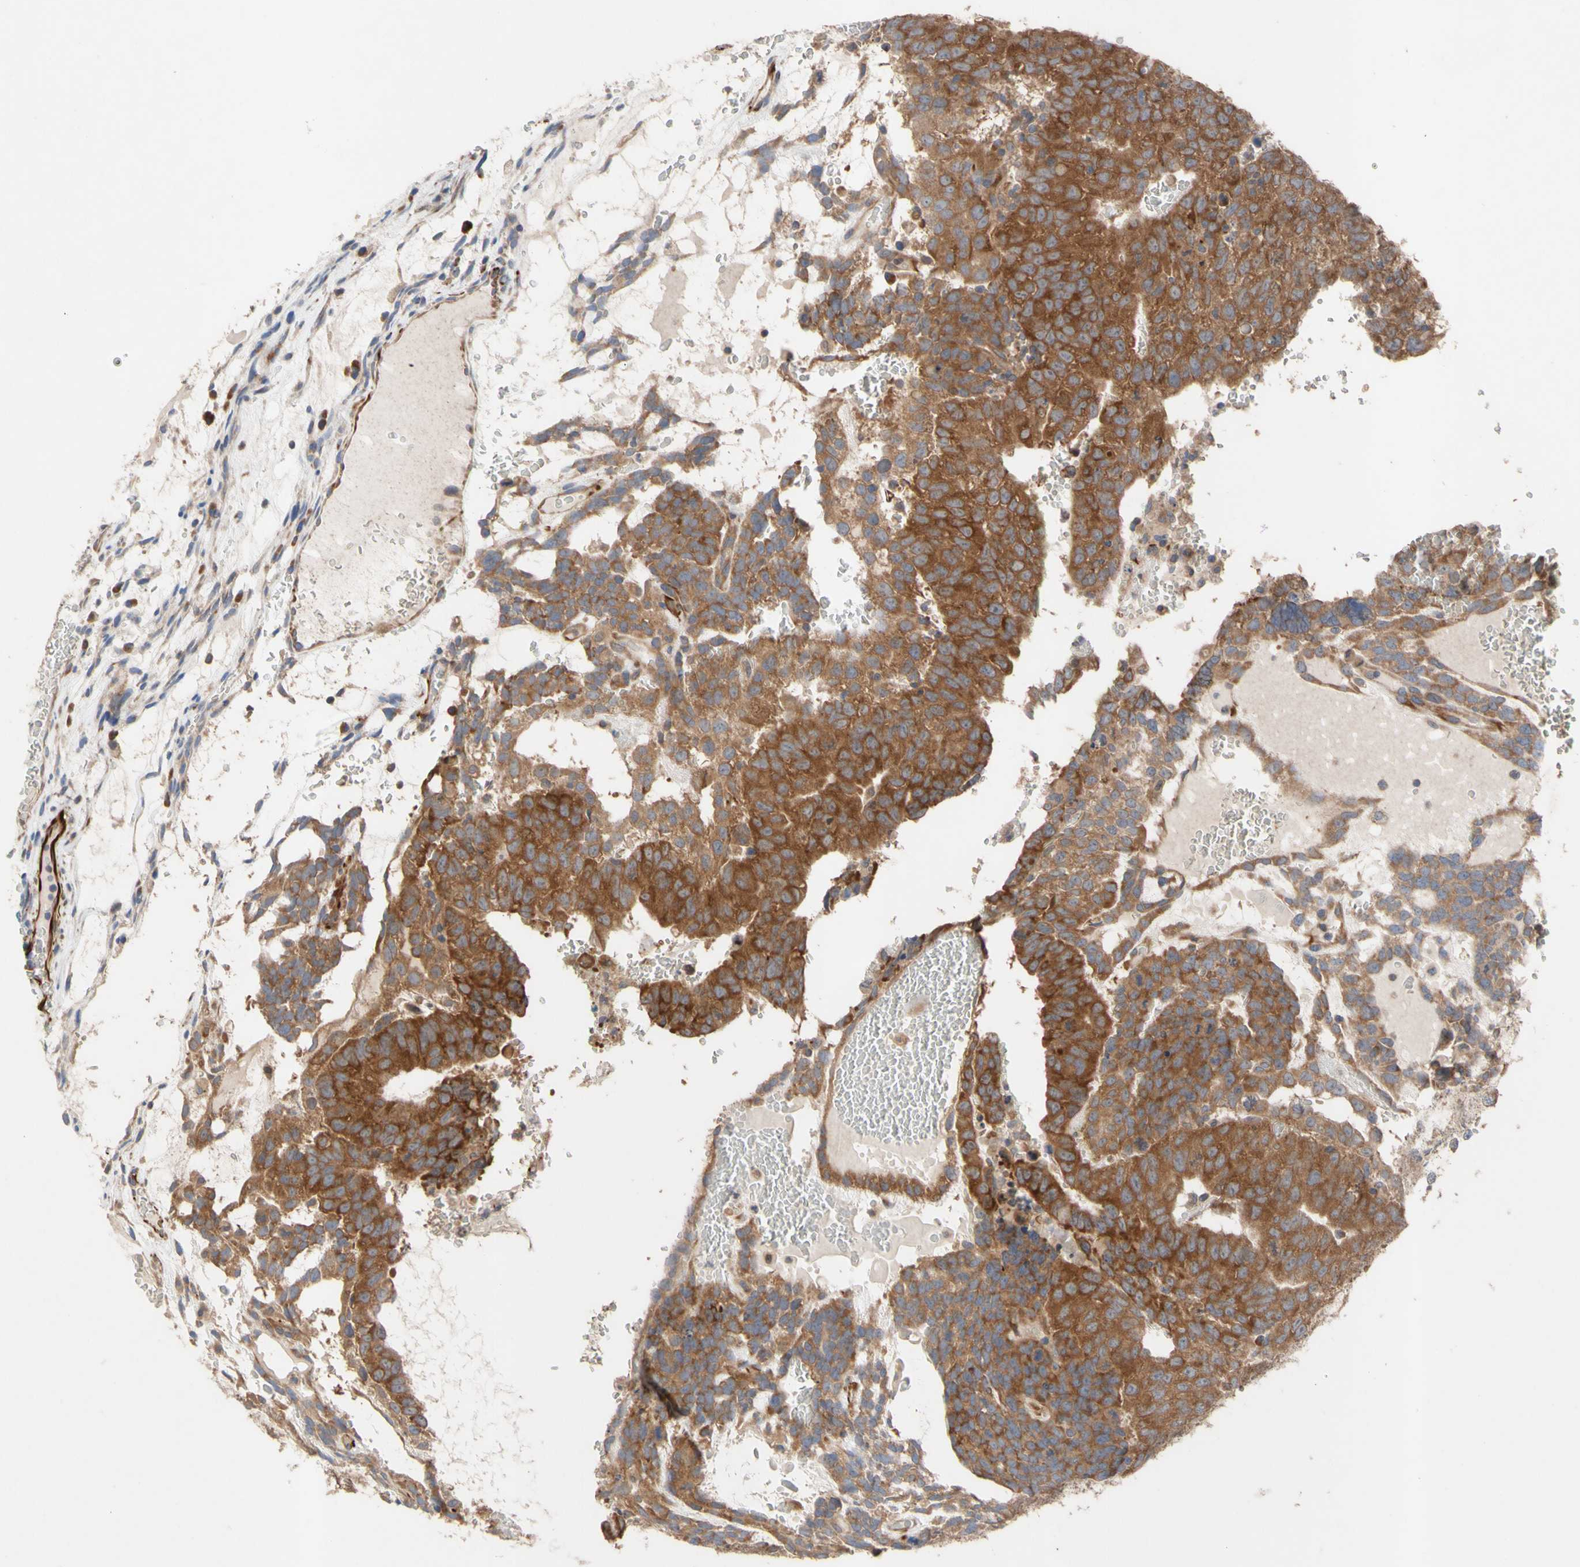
{"staining": {"intensity": "strong", "quantity": ">75%", "location": "cytoplasmic/membranous"}, "tissue": "testis cancer", "cell_type": "Tumor cells", "image_type": "cancer", "snomed": [{"axis": "morphology", "description": "Seminoma, NOS"}, {"axis": "morphology", "description": "Carcinoma, Embryonal, NOS"}, {"axis": "topography", "description": "Testis"}], "caption": "Human testis cancer (embryonal carcinoma) stained with a brown dye displays strong cytoplasmic/membranous positive expression in about >75% of tumor cells.", "gene": "EIF2S3", "patient": {"sex": "male", "age": 52}}